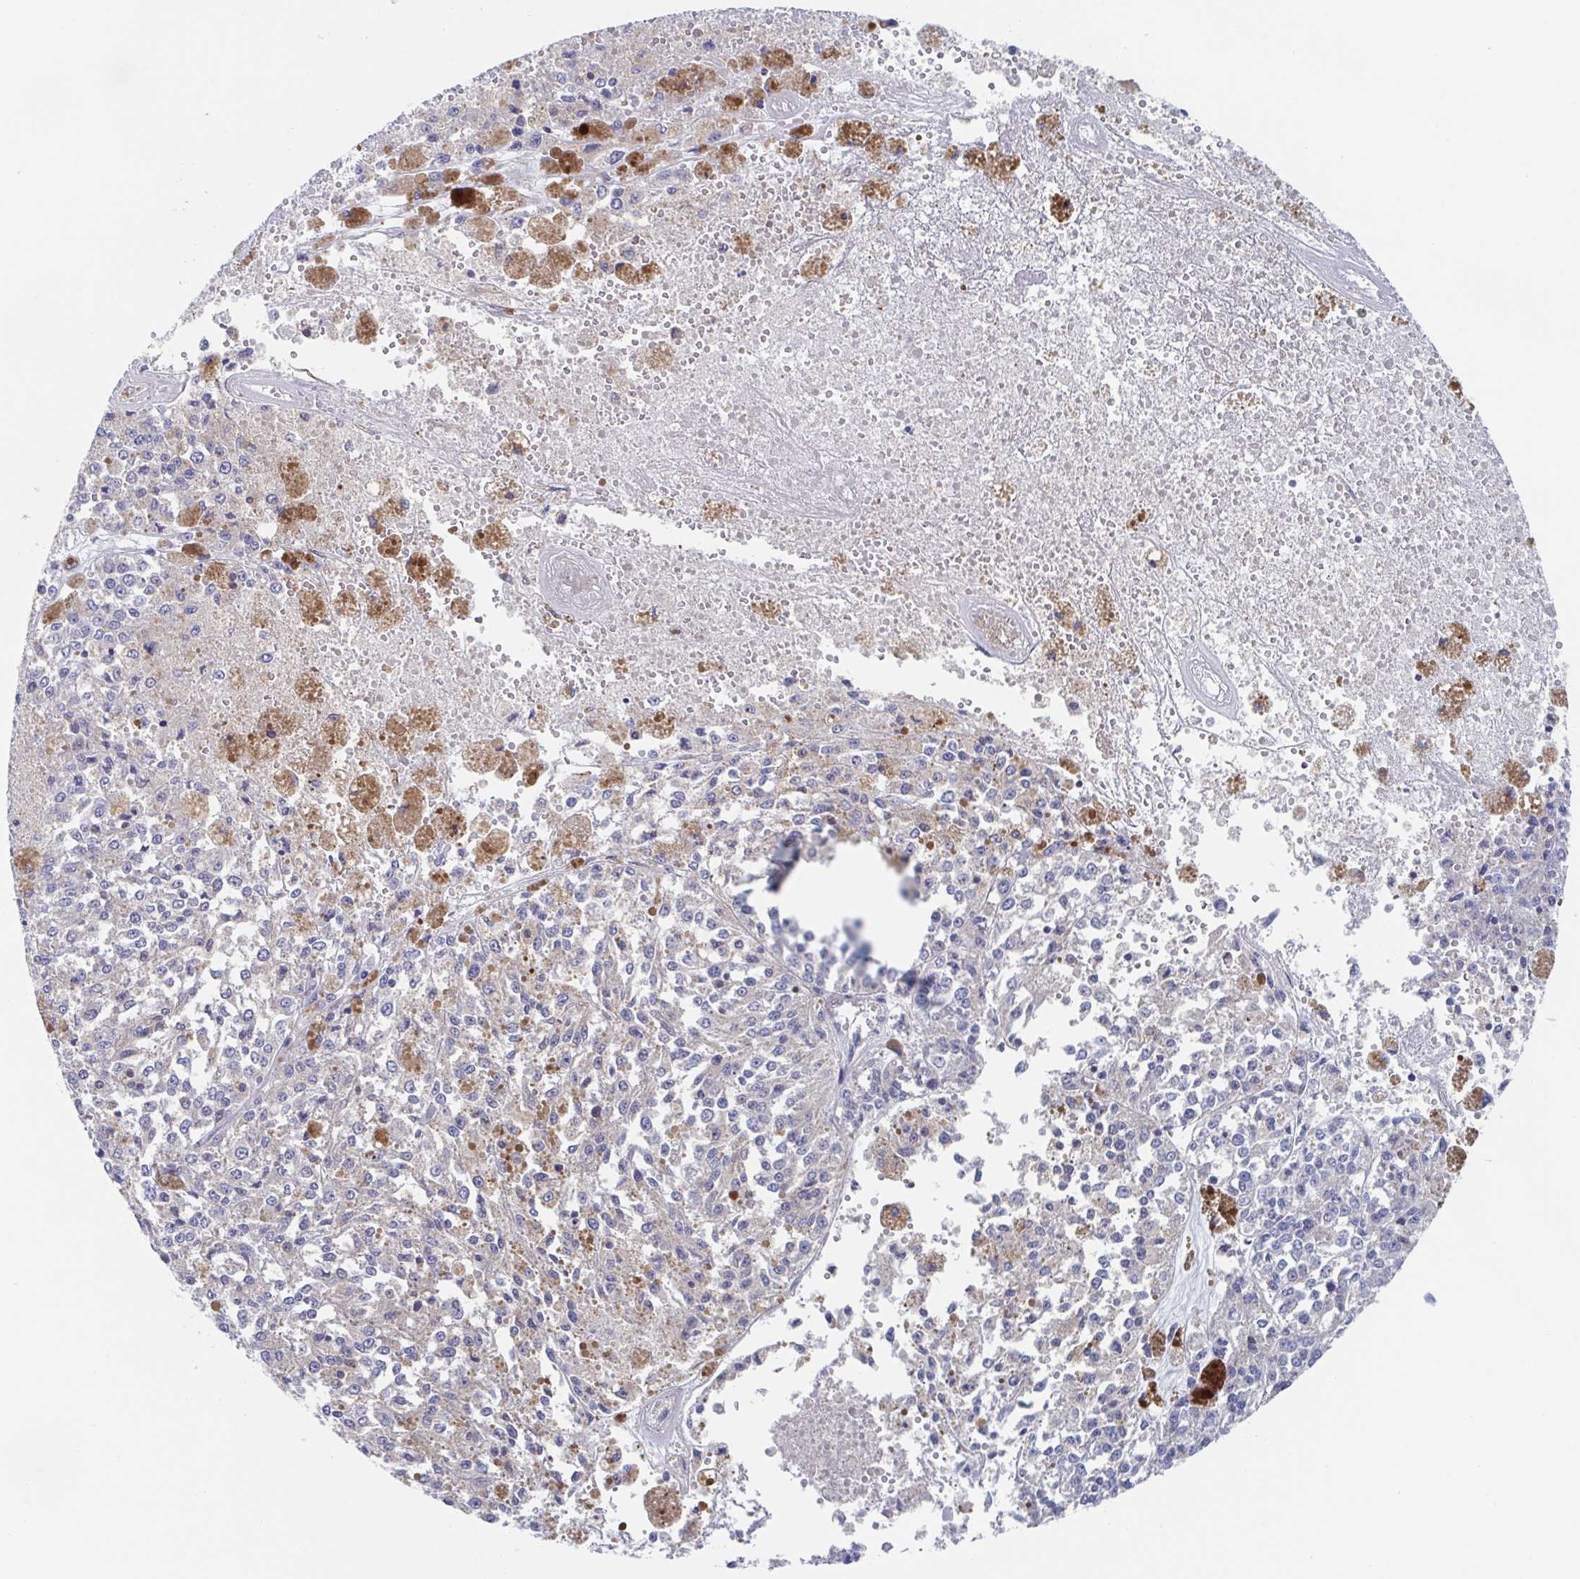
{"staining": {"intensity": "negative", "quantity": "none", "location": "none"}, "tissue": "melanoma", "cell_type": "Tumor cells", "image_type": "cancer", "snomed": [{"axis": "morphology", "description": "Malignant melanoma, Metastatic site"}, {"axis": "topography", "description": "Lymph node"}], "caption": "The histopathology image displays no staining of tumor cells in malignant melanoma (metastatic site).", "gene": "KLC3", "patient": {"sex": "female", "age": 64}}